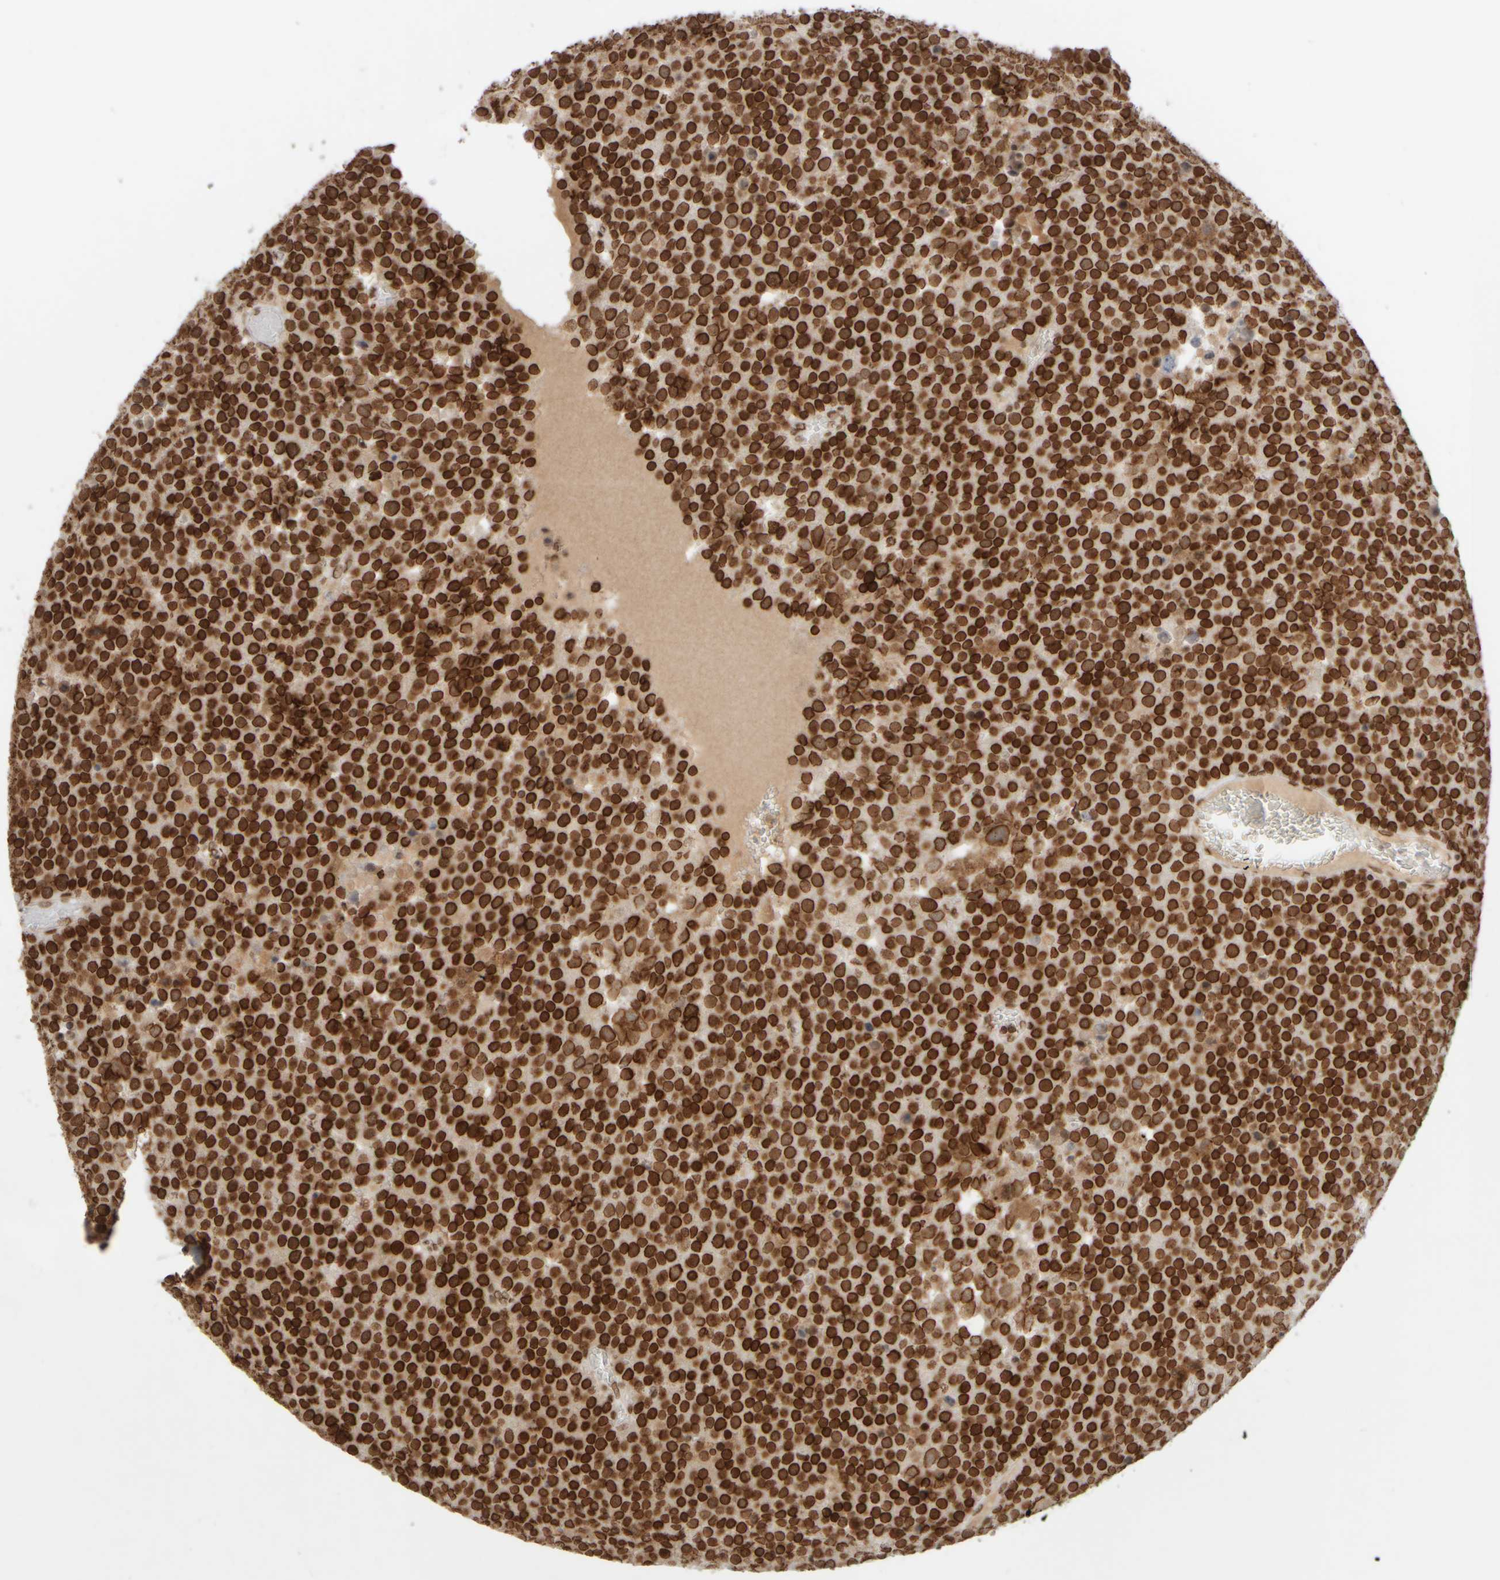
{"staining": {"intensity": "strong", "quantity": ">75%", "location": "cytoplasmic/membranous,nuclear"}, "tissue": "testis cancer", "cell_type": "Tumor cells", "image_type": "cancer", "snomed": [{"axis": "morphology", "description": "Seminoma, NOS"}, {"axis": "topography", "description": "Testis"}], "caption": "The micrograph exhibits a brown stain indicating the presence of a protein in the cytoplasmic/membranous and nuclear of tumor cells in seminoma (testis).", "gene": "ZC3HC1", "patient": {"sex": "male", "age": 71}}